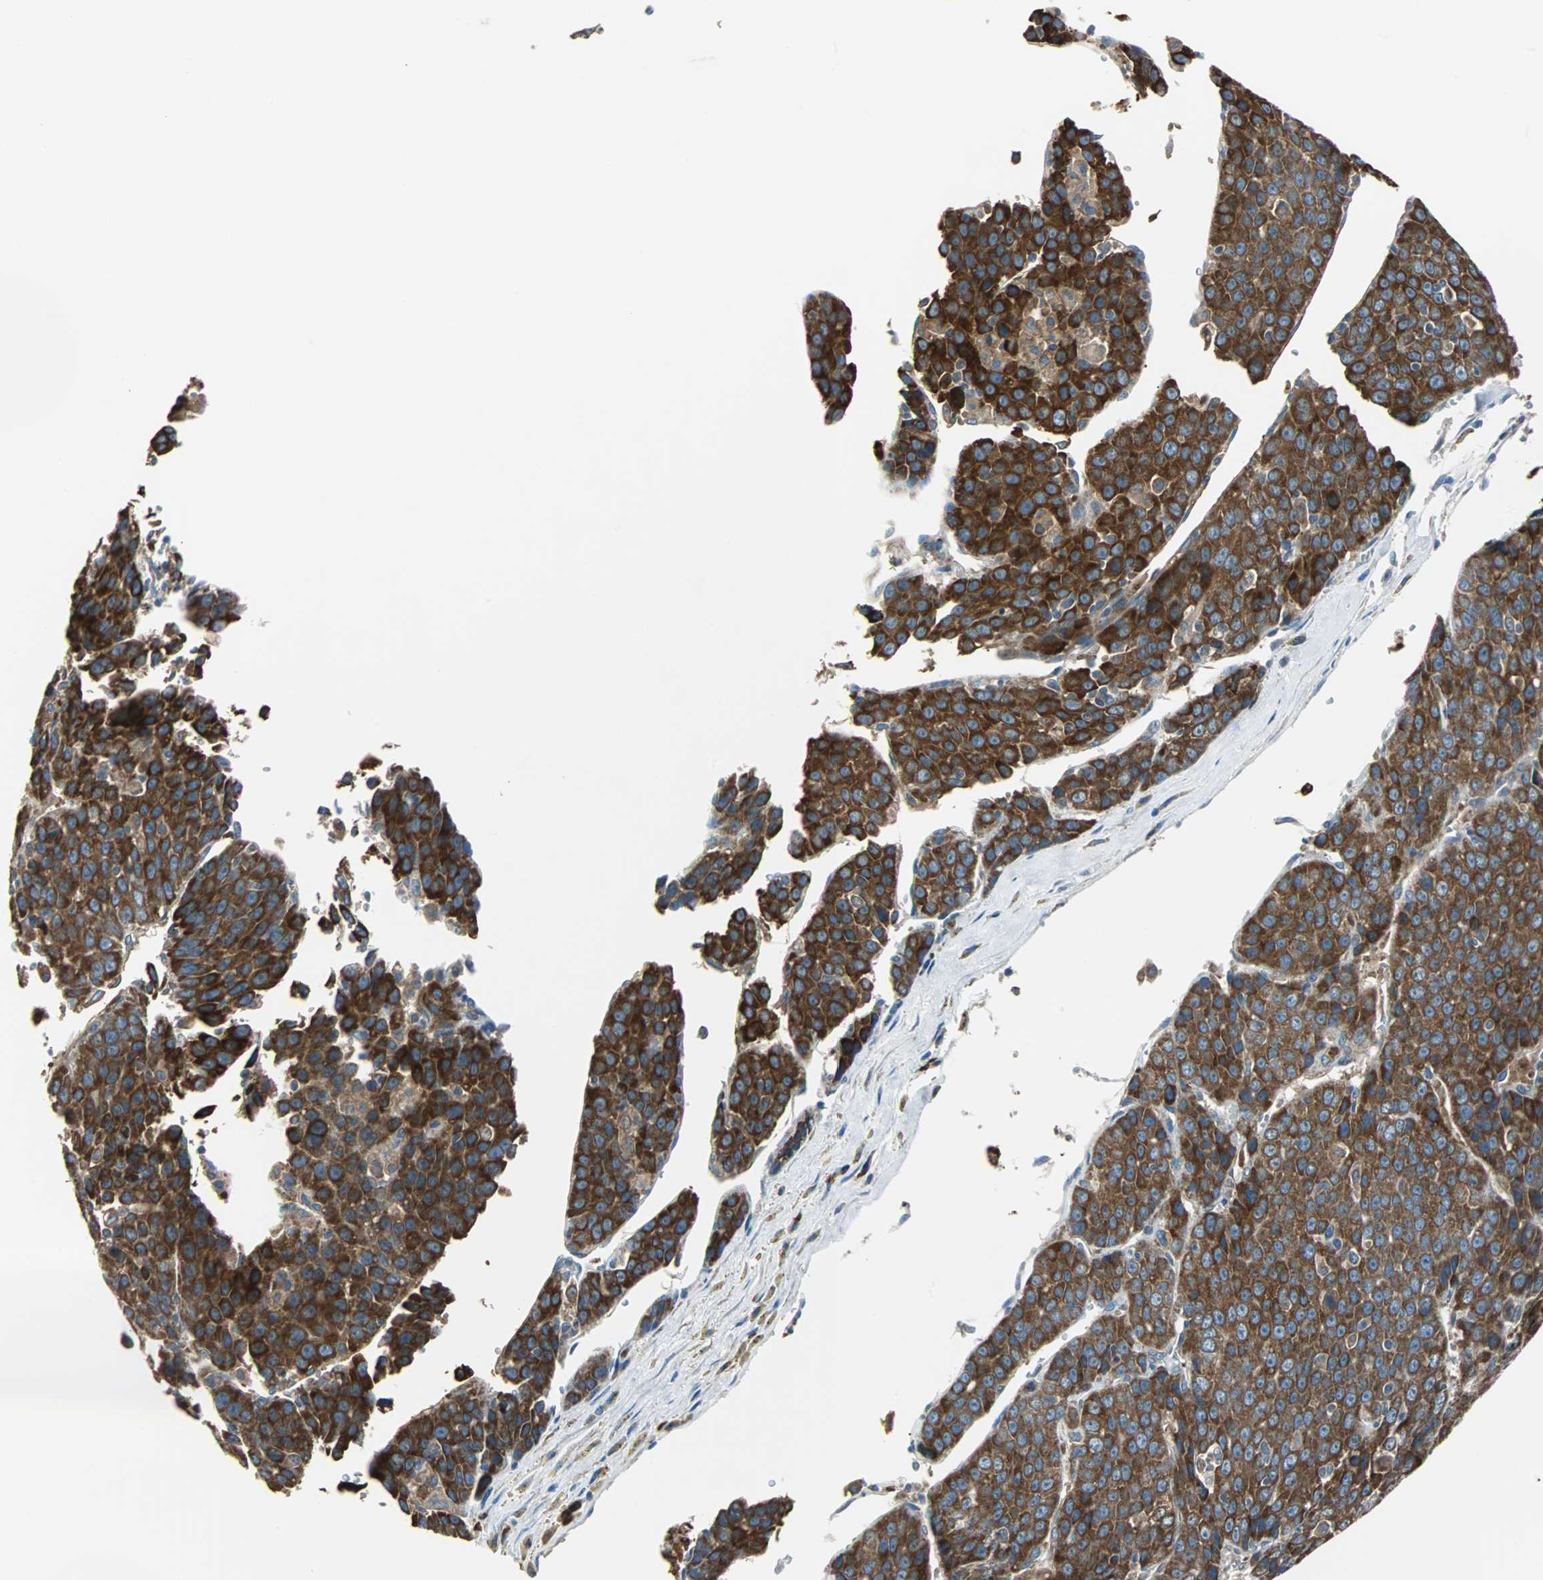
{"staining": {"intensity": "strong", "quantity": ">75%", "location": "cytoplasmic/membranous"}, "tissue": "liver cancer", "cell_type": "Tumor cells", "image_type": "cancer", "snomed": [{"axis": "morphology", "description": "Carcinoma, Hepatocellular, NOS"}, {"axis": "topography", "description": "Liver"}], "caption": "A high-resolution micrograph shows IHC staining of liver cancer (hepatocellular carcinoma), which shows strong cytoplasmic/membranous expression in approximately >75% of tumor cells.", "gene": "PDIA4", "patient": {"sex": "female", "age": 53}}